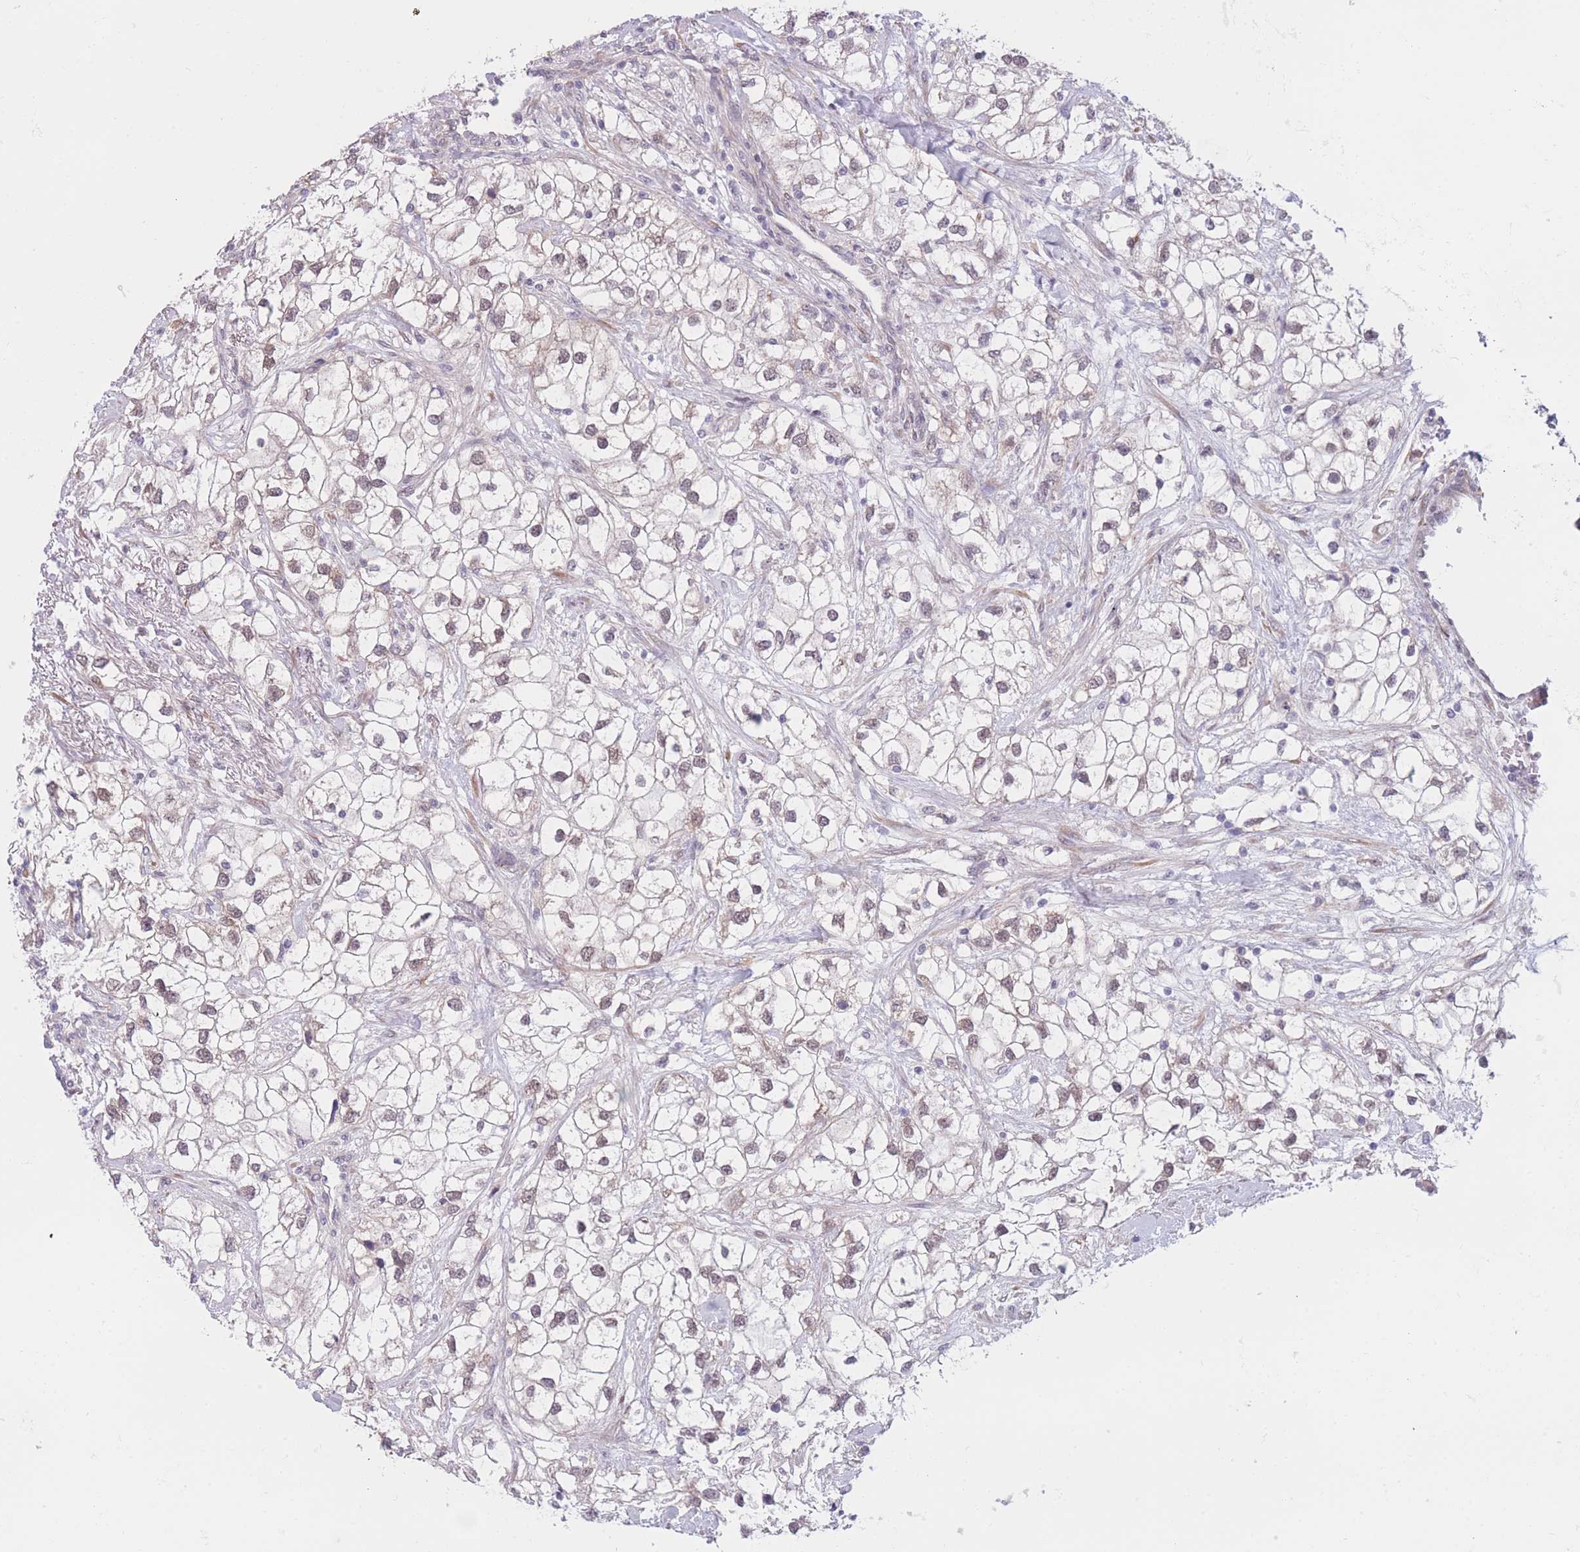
{"staining": {"intensity": "weak", "quantity": "25%-75%", "location": "cytoplasmic/membranous,nuclear"}, "tissue": "renal cancer", "cell_type": "Tumor cells", "image_type": "cancer", "snomed": [{"axis": "morphology", "description": "Adenocarcinoma, NOS"}, {"axis": "topography", "description": "Kidney"}], "caption": "Renal cancer (adenocarcinoma) stained for a protein reveals weak cytoplasmic/membranous and nuclear positivity in tumor cells.", "gene": "COL27A1", "patient": {"sex": "male", "age": 59}}